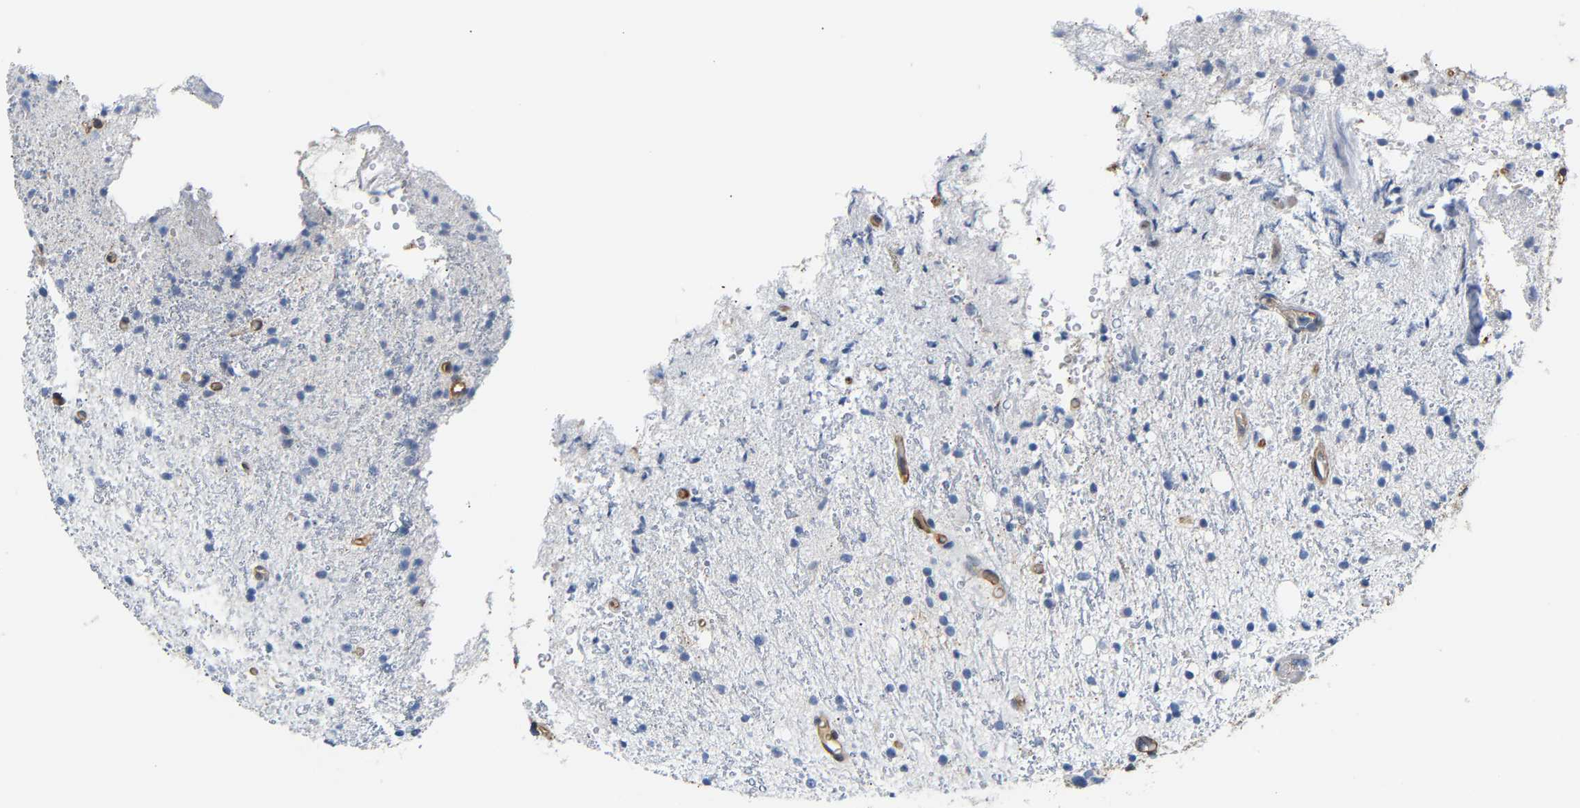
{"staining": {"intensity": "negative", "quantity": "none", "location": "none"}, "tissue": "glioma", "cell_type": "Tumor cells", "image_type": "cancer", "snomed": [{"axis": "morphology", "description": "Glioma, malignant, High grade"}, {"axis": "topography", "description": "Brain"}], "caption": "There is no significant expression in tumor cells of glioma.", "gene": "PAWR", "patient": {"sex": "male", "age": 47}}